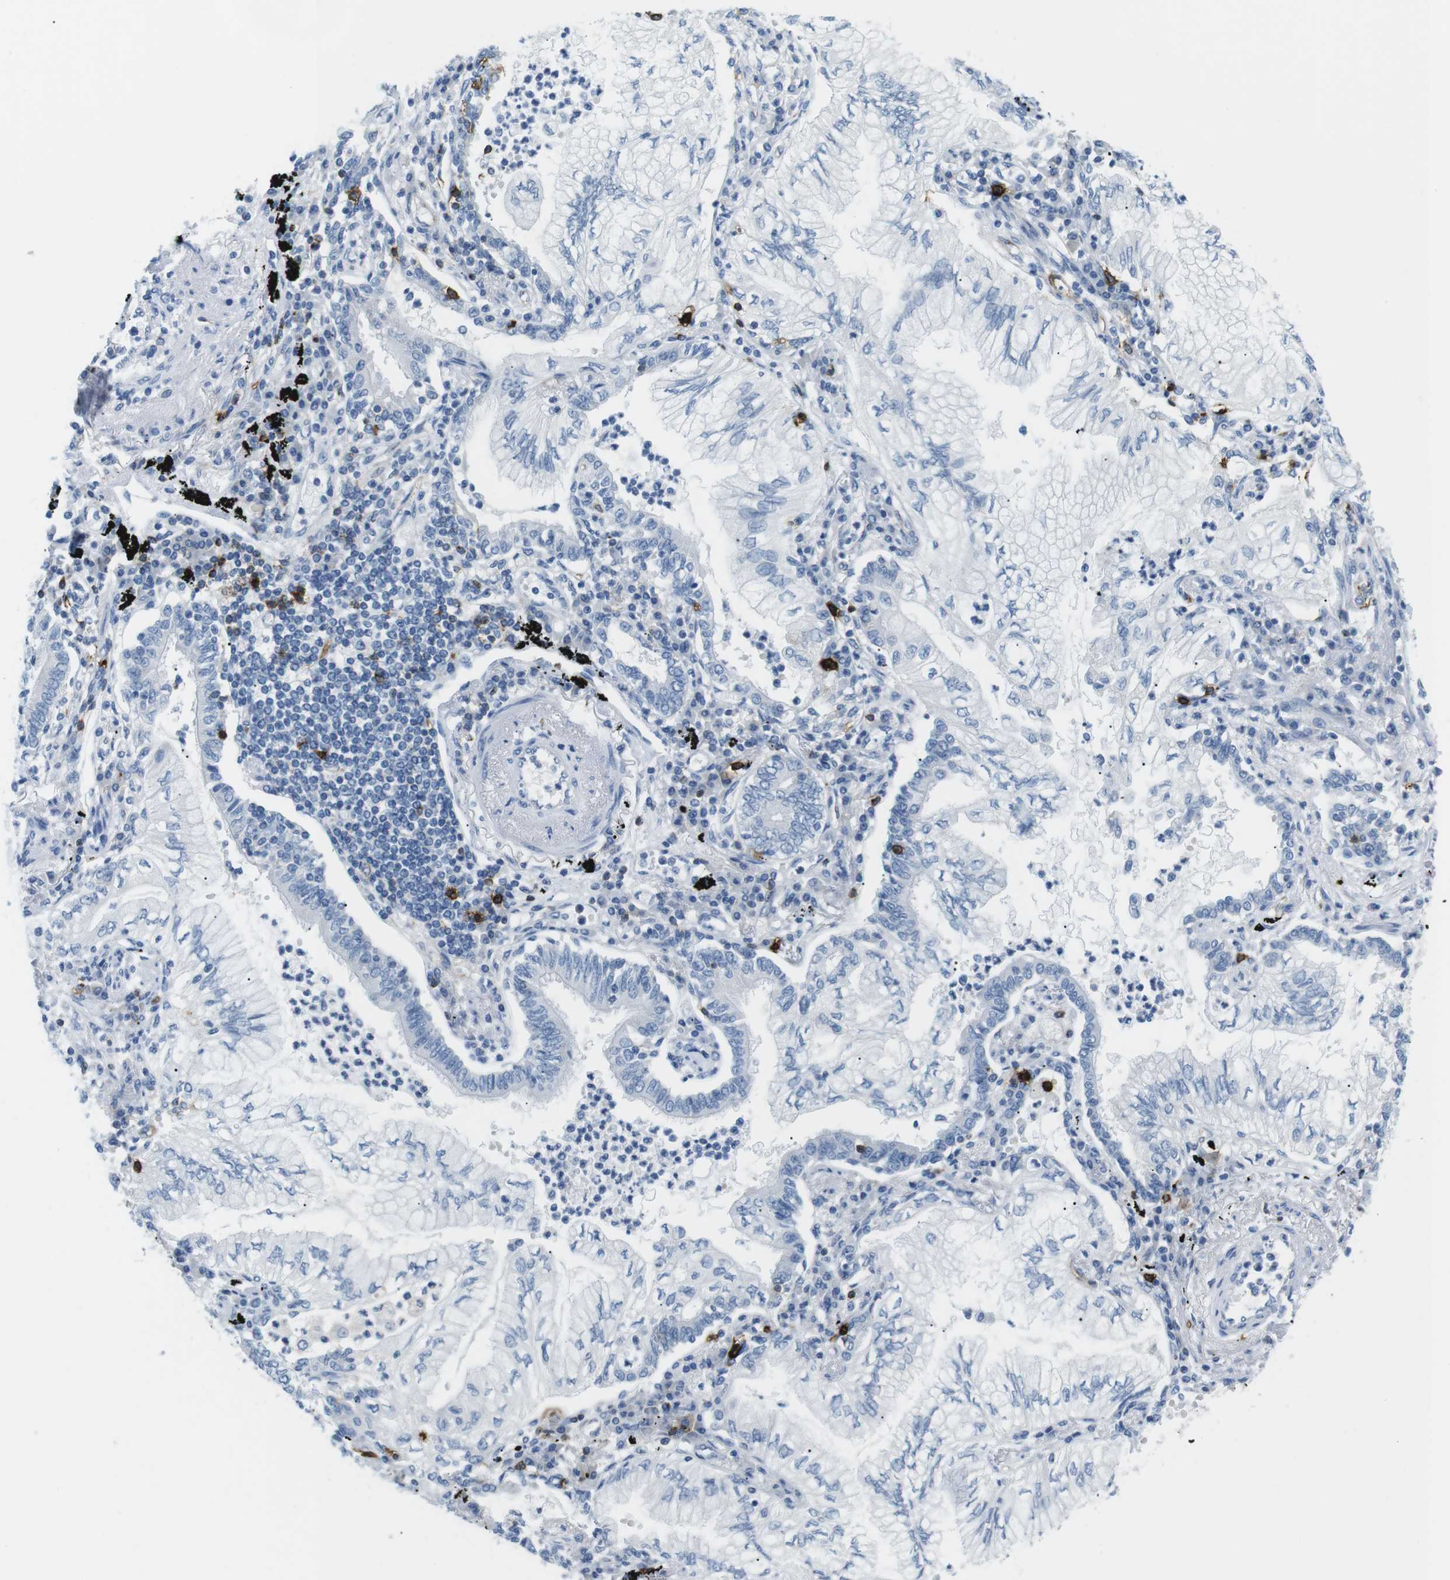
{"staining": {"intensity": "negative", "quantity": "none", "location": "none"}, "tissue": "lung cancer", "cell_type": "Tumor cells", "image_type": "cancer", "snomed": [{"axis": "morphology", "description": "Normal tissue, NOS"}, {"axis": "morphology", "description": "Adenocarcinoma, NOS"}, {"axis": "topography", "description": "Bronchus"}, {"axis": "topography", "description": "Lung"}], "caption": "Immunohistochemistry micrograph of neoplastic tissue: human lung cancer (adenocarcinoma) stained with DAB exhibits no significant protein expression in tumor cells.", "gene": "TNFRSF4", "patient": {"sex": "female", "age": 70}}